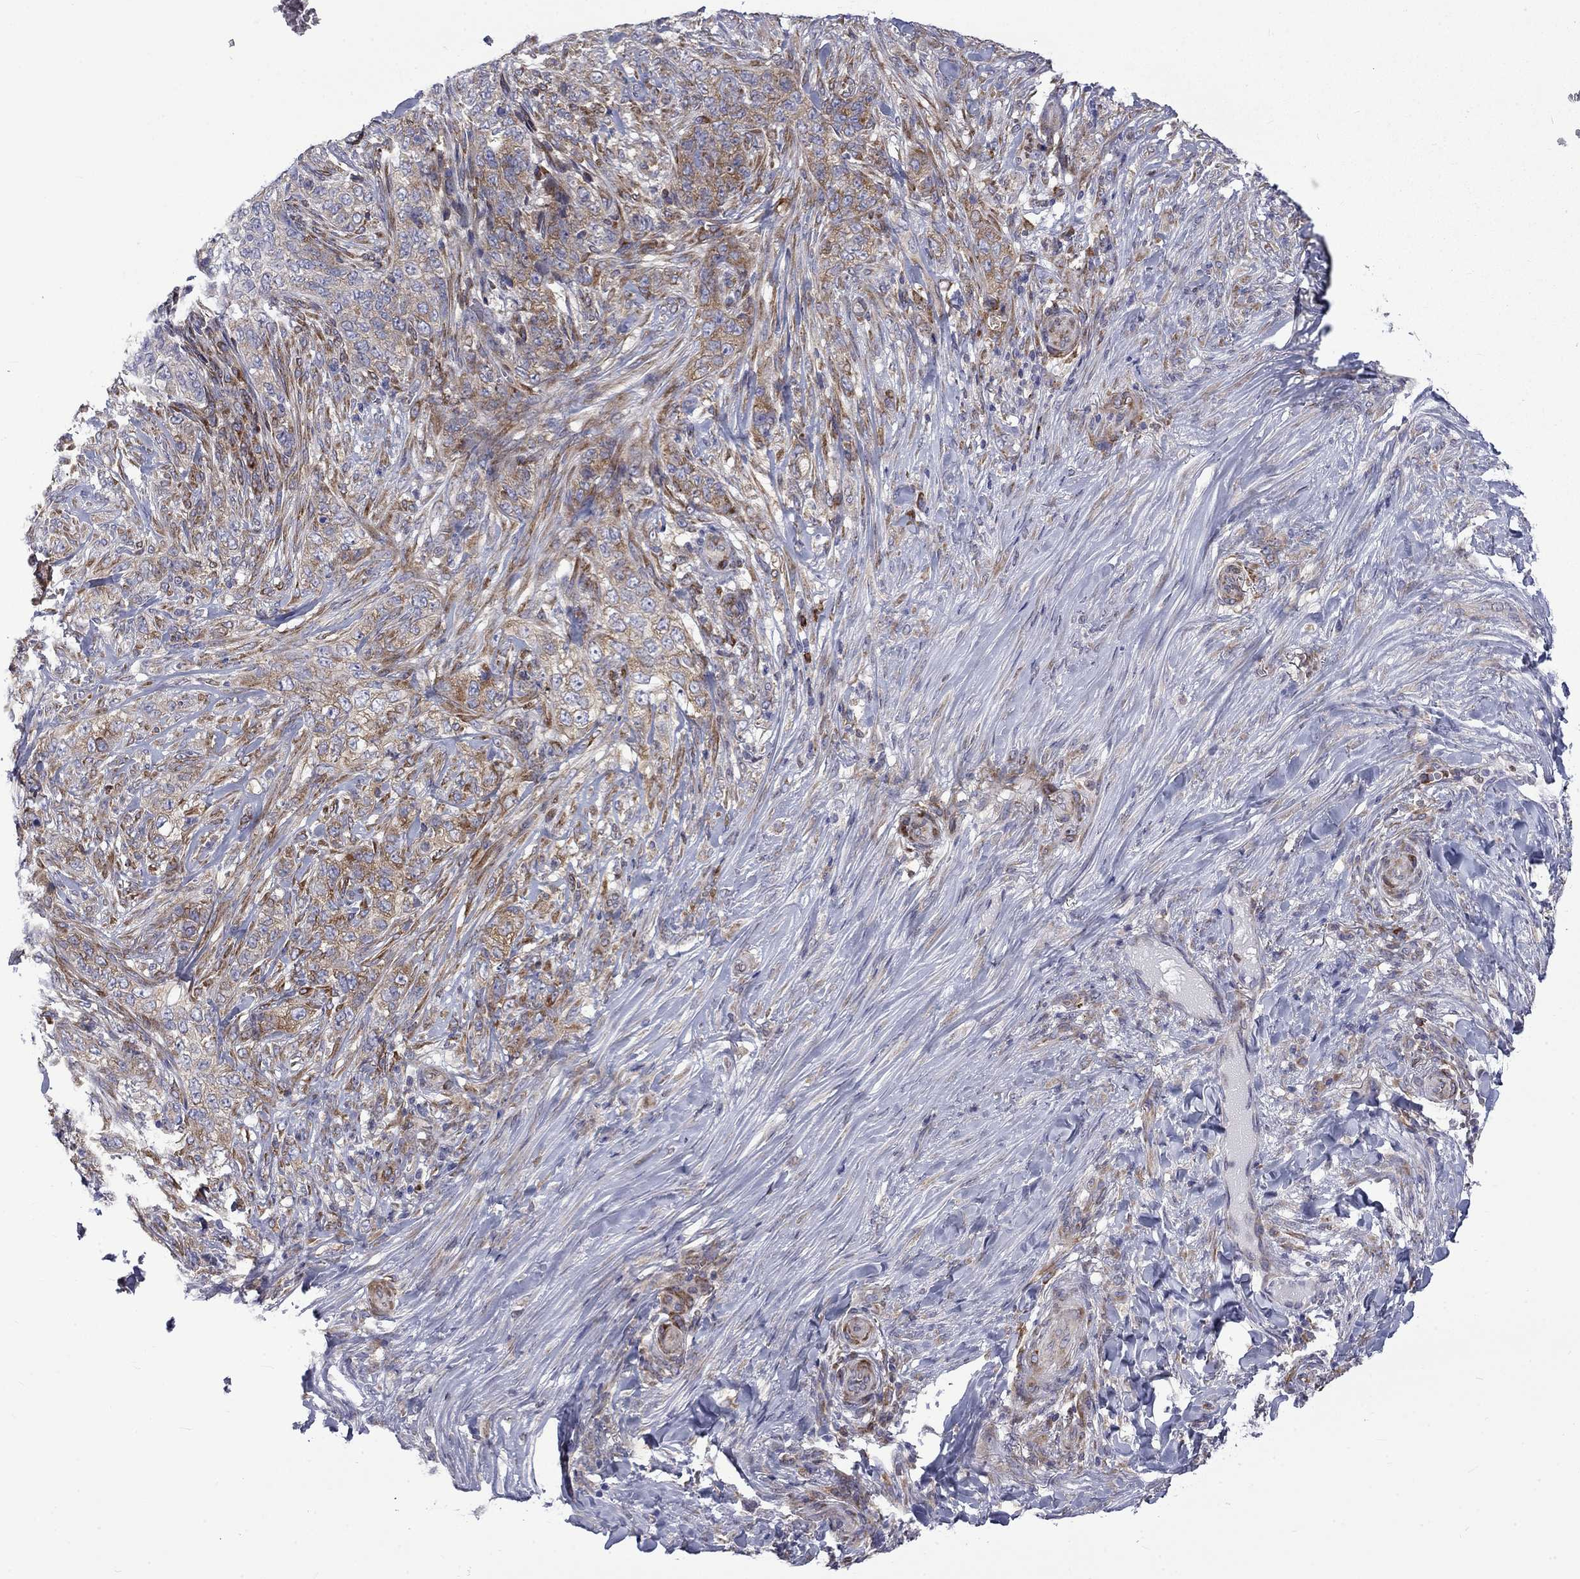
{"staining": {"intensity": "moderate", "quantity": "25%-75%", "location": "cytoplasmic/membranous"}, "tissue": "skin cancer", "cell_type": "Tumor cells", "image_type": "cancer", "snomed": [{"axis": "morphology", "description": "Basal cell carcinoma"}, {"axis": "topography", "description": "Skin"}], "caption": "Tumor cells display moderate cytoplasmic/membranous positivity in approximately 25%-75% of cells in skin basal cell carcinoma.", "gene": "PABPC4", "patient": {"sex": "female", "age": 69}}